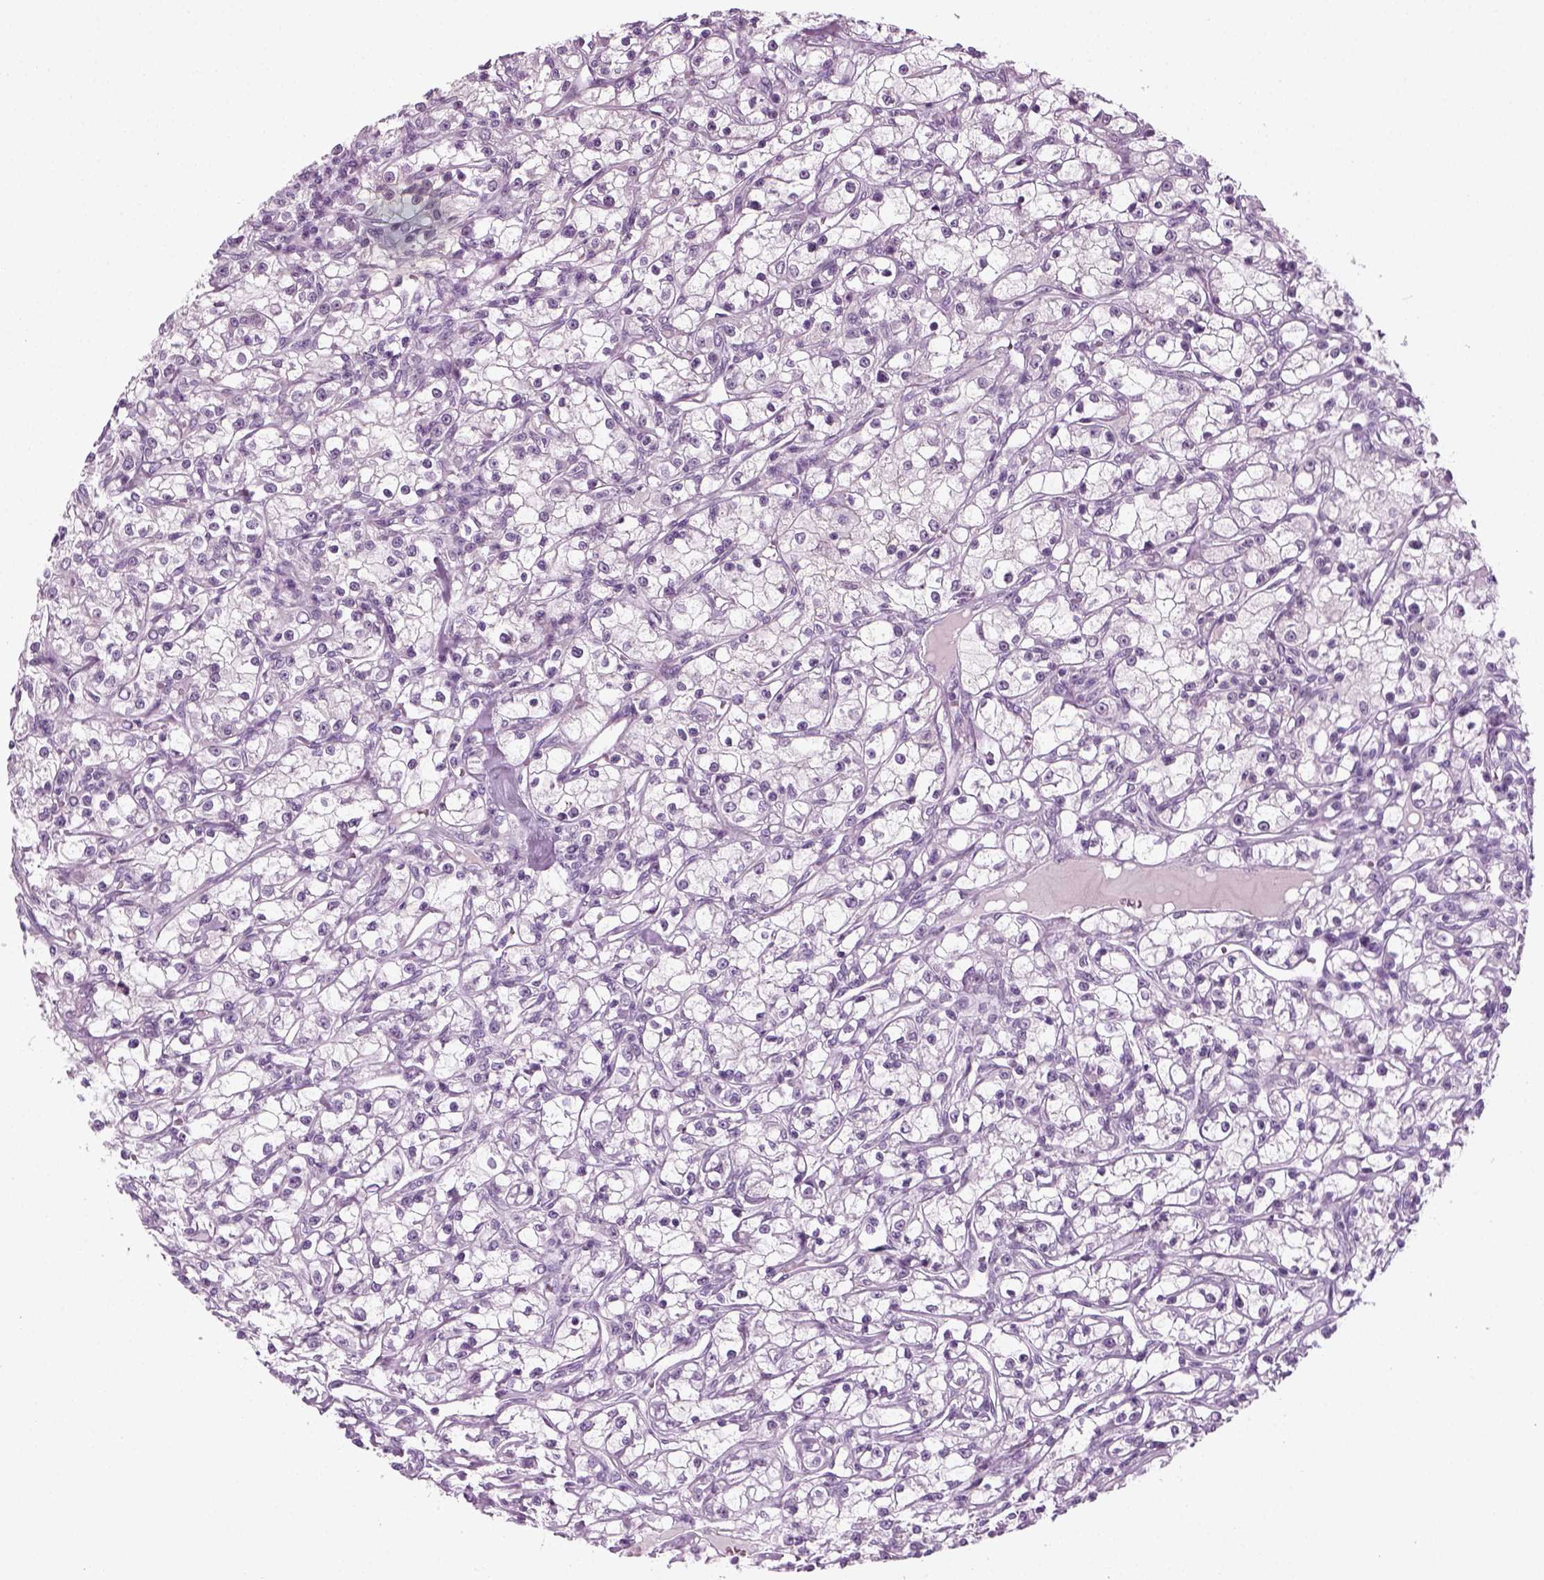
{"staining": {"intensity": "negative", "quantity": "none", "location": "none"}, "tissue": "renal cancer", "cell_type": "Tumor cells", "image_type": "cancer", "snomed": [{"axis": "morphology", "description": "Adenocarcinoma, NOS"}, {"axis": "topography", "description": "Kidney"}], "caption": "Immunohistochemical staining of human renal cancer (adenocarcinoma) demonstrates no significant staining in tumor cells.", "gene": "KRT75", "patient": {"sex": "female", "age": 59}}